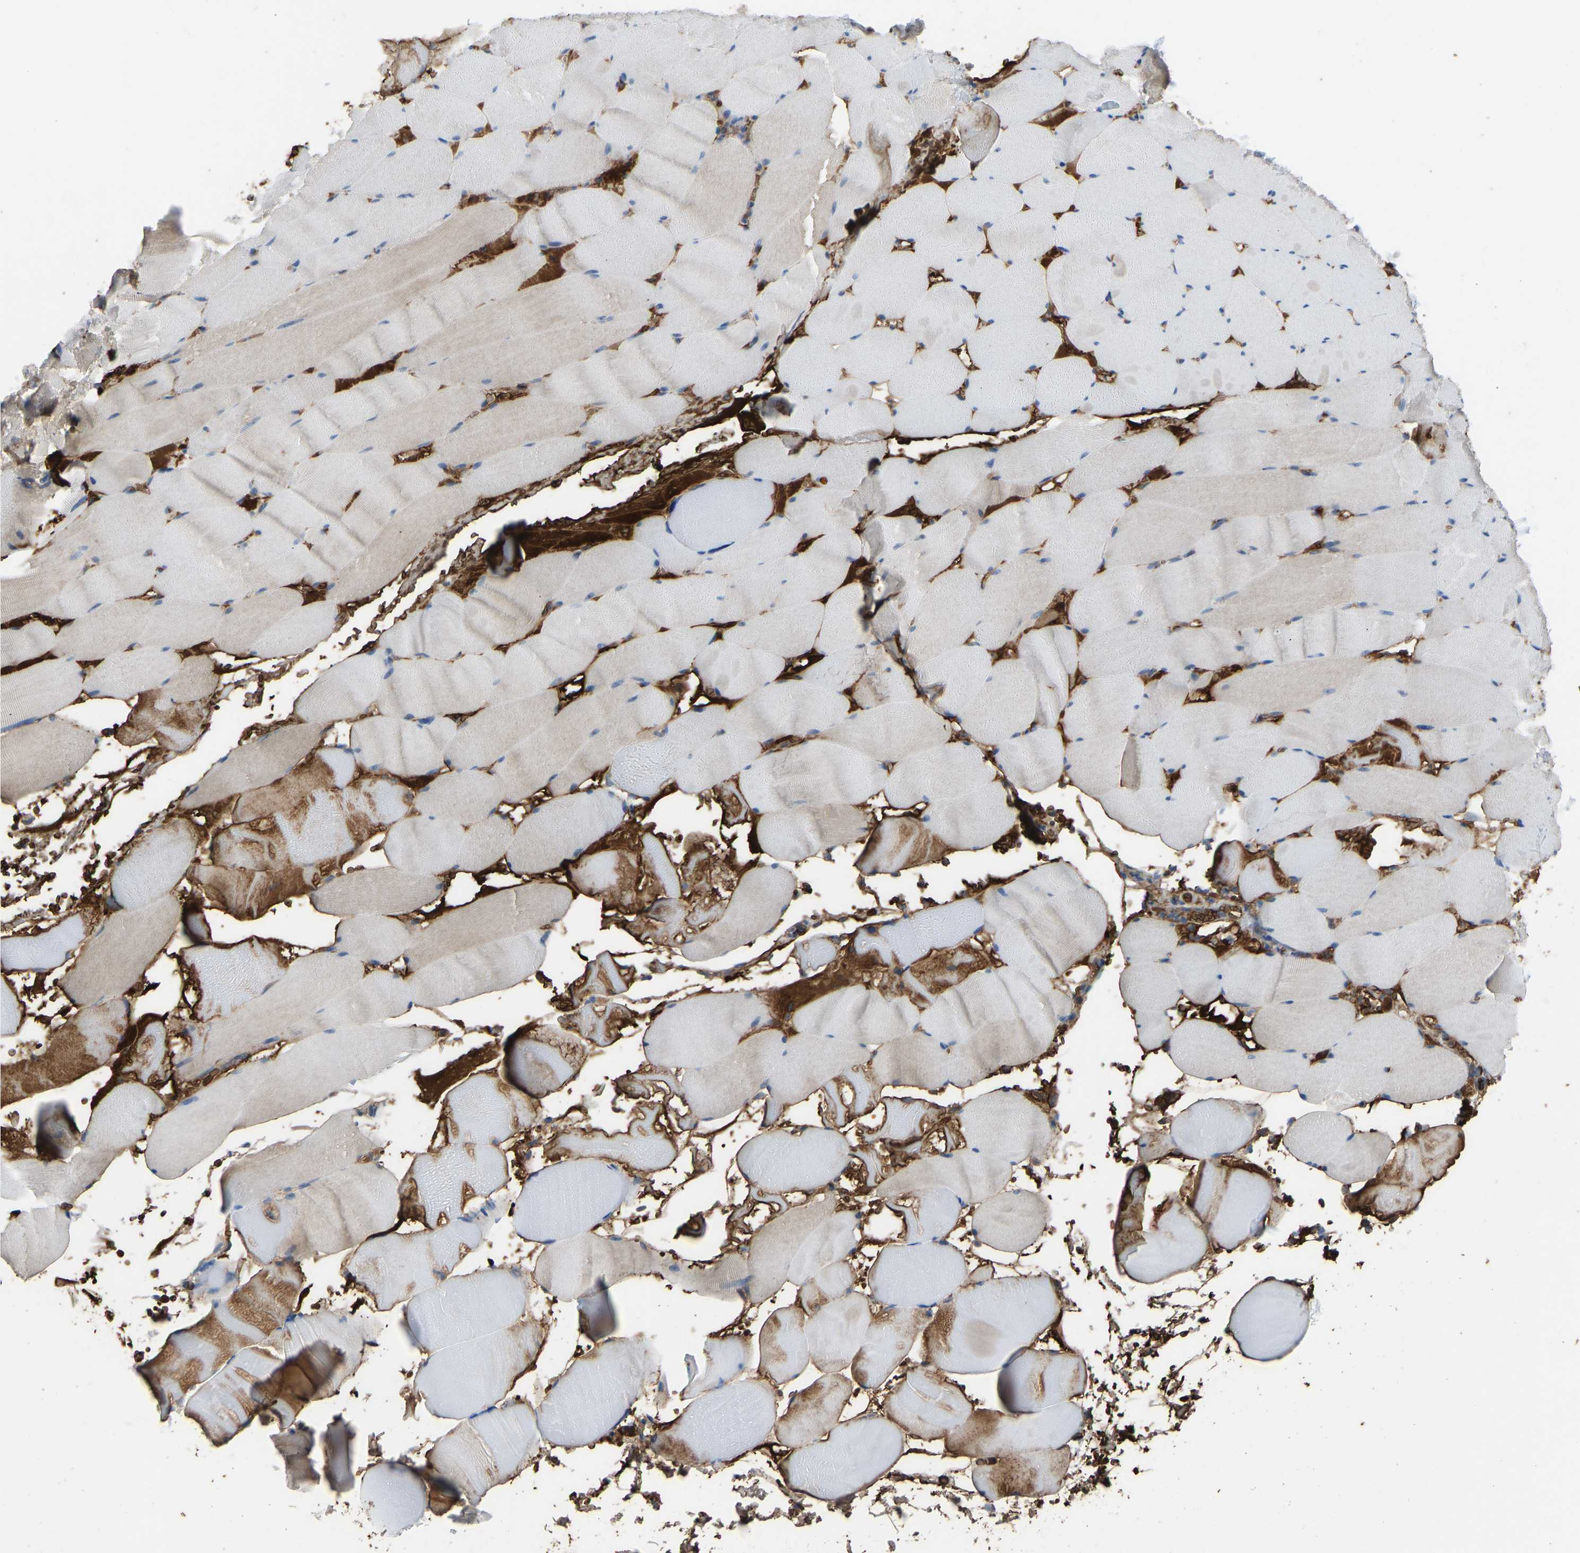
{"staining": {"intensity": "negative", "quantity": "none", "location": "none"}, "tissue": "skeletal muscle", "cell_type": "Myocytes", "image_type": "normal", "snomed": [{"axis": "morphology", "description": "Normal tissue, NOS"}, {"axis": "topography", "description": "Skeletal muscle"}], "caption": "High power microscopy histopathology image of an immunohistochemistry image of benign skeletal muscle, revealing no significant expression in myocytes.", "gene": "PIGS", "patient": {"sex": "male", "age": 62}}